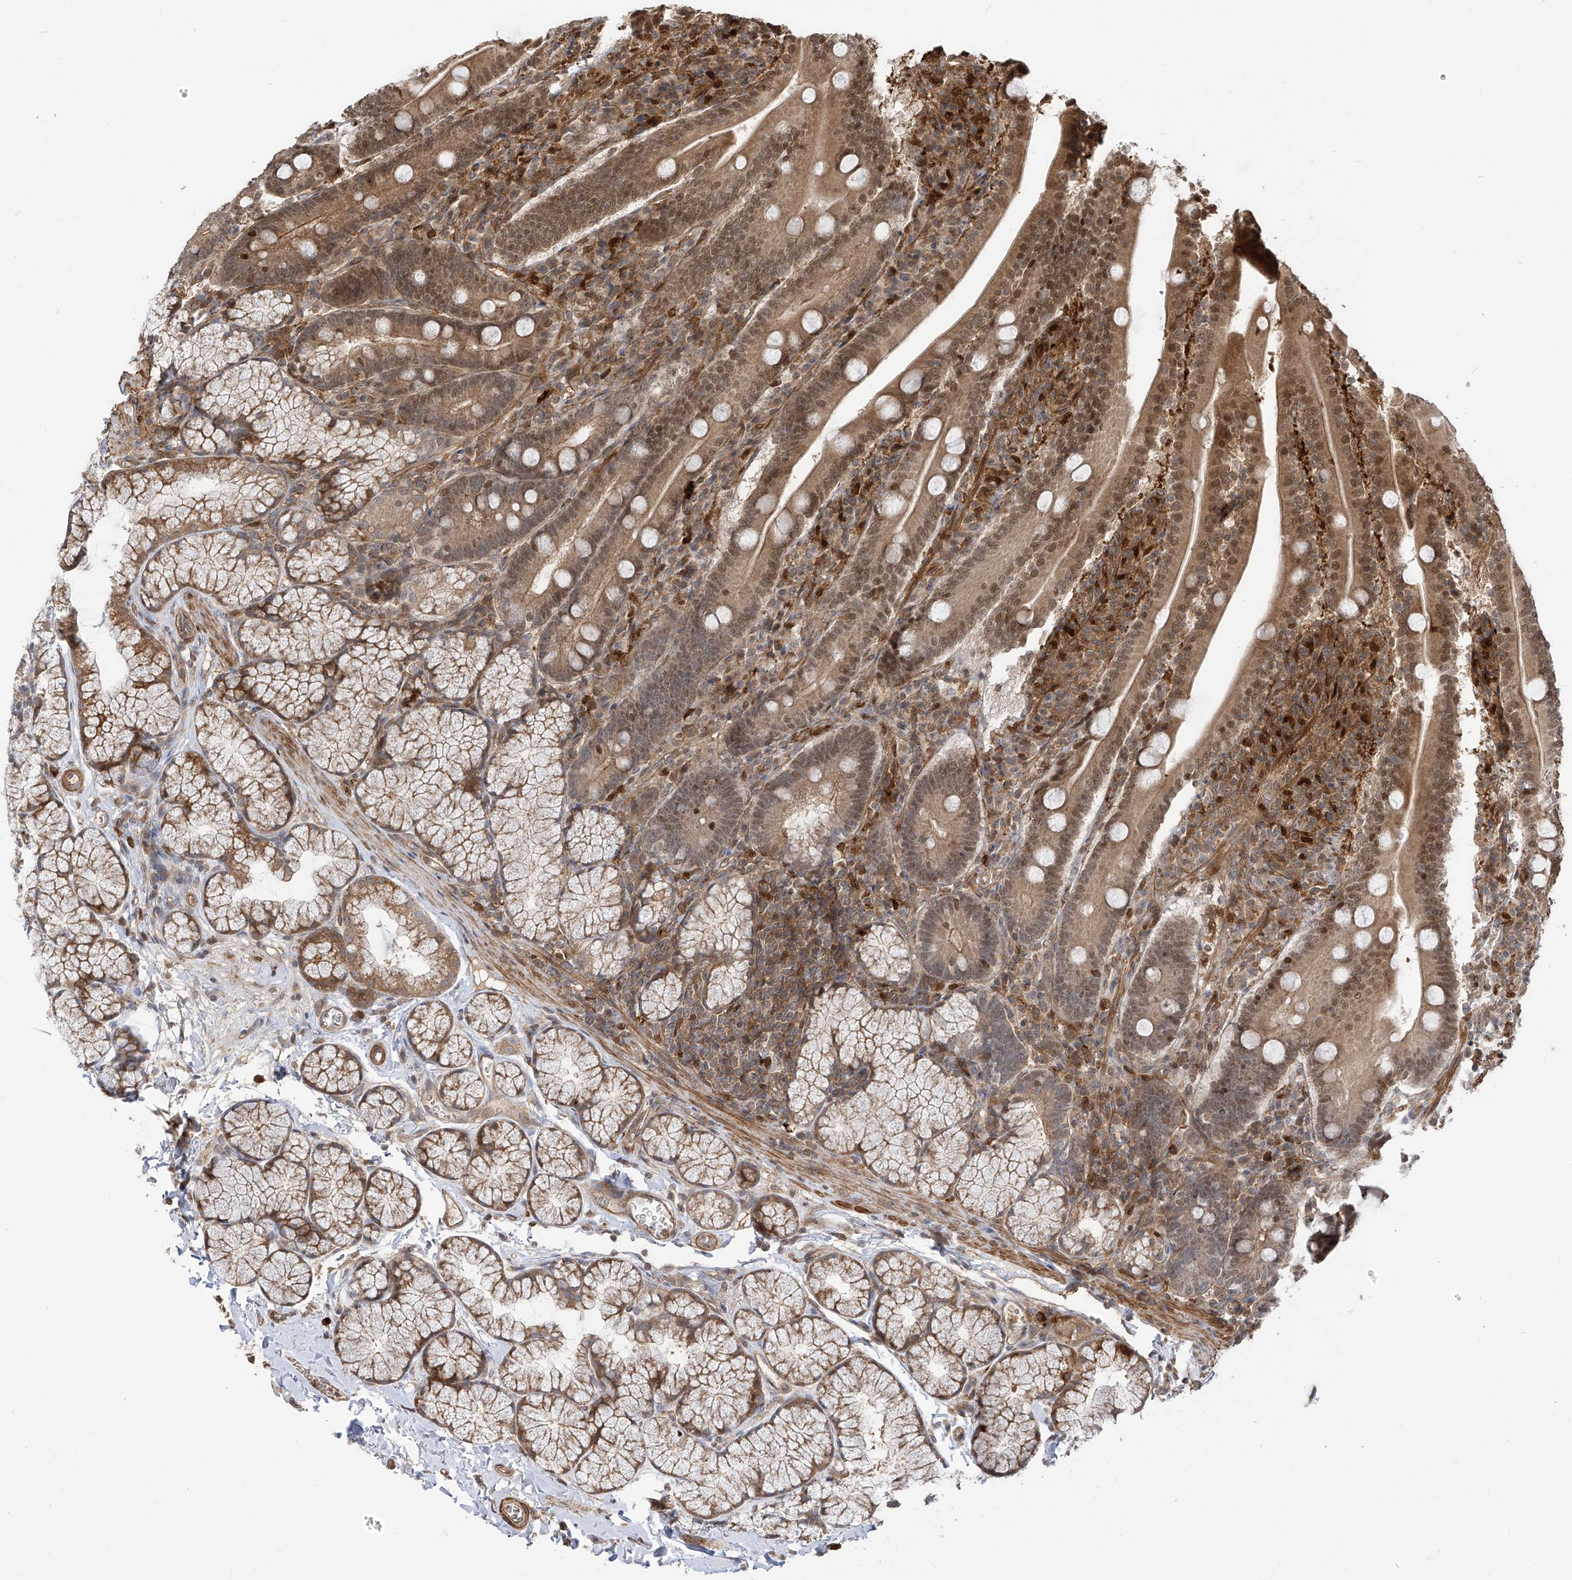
{"staining": {"intensity": "moderate", "quantity": ">75%", "location": "cytoplasmic/membranous,nuclear"}, "tissue": "duodenum", "cell_type": "Glandular cells", "image_type": "normal", "snomed": [{"axis": "morphology", "description": "Normal tissue, NOS"}, {"axis": "topography", "description": "Duodenum"}], "caption": "High-magnification brightfield microscopy of normal duodenum stained with DAB (brown) and counterstained with hematoxylin (blue). glandular cells exhibit moderate cytoplasmic/membranous,nuclear positivity is present in about>75% of cells.", "gene": "ATAD2B", "patient": {"sex": "male", "age": 35}}